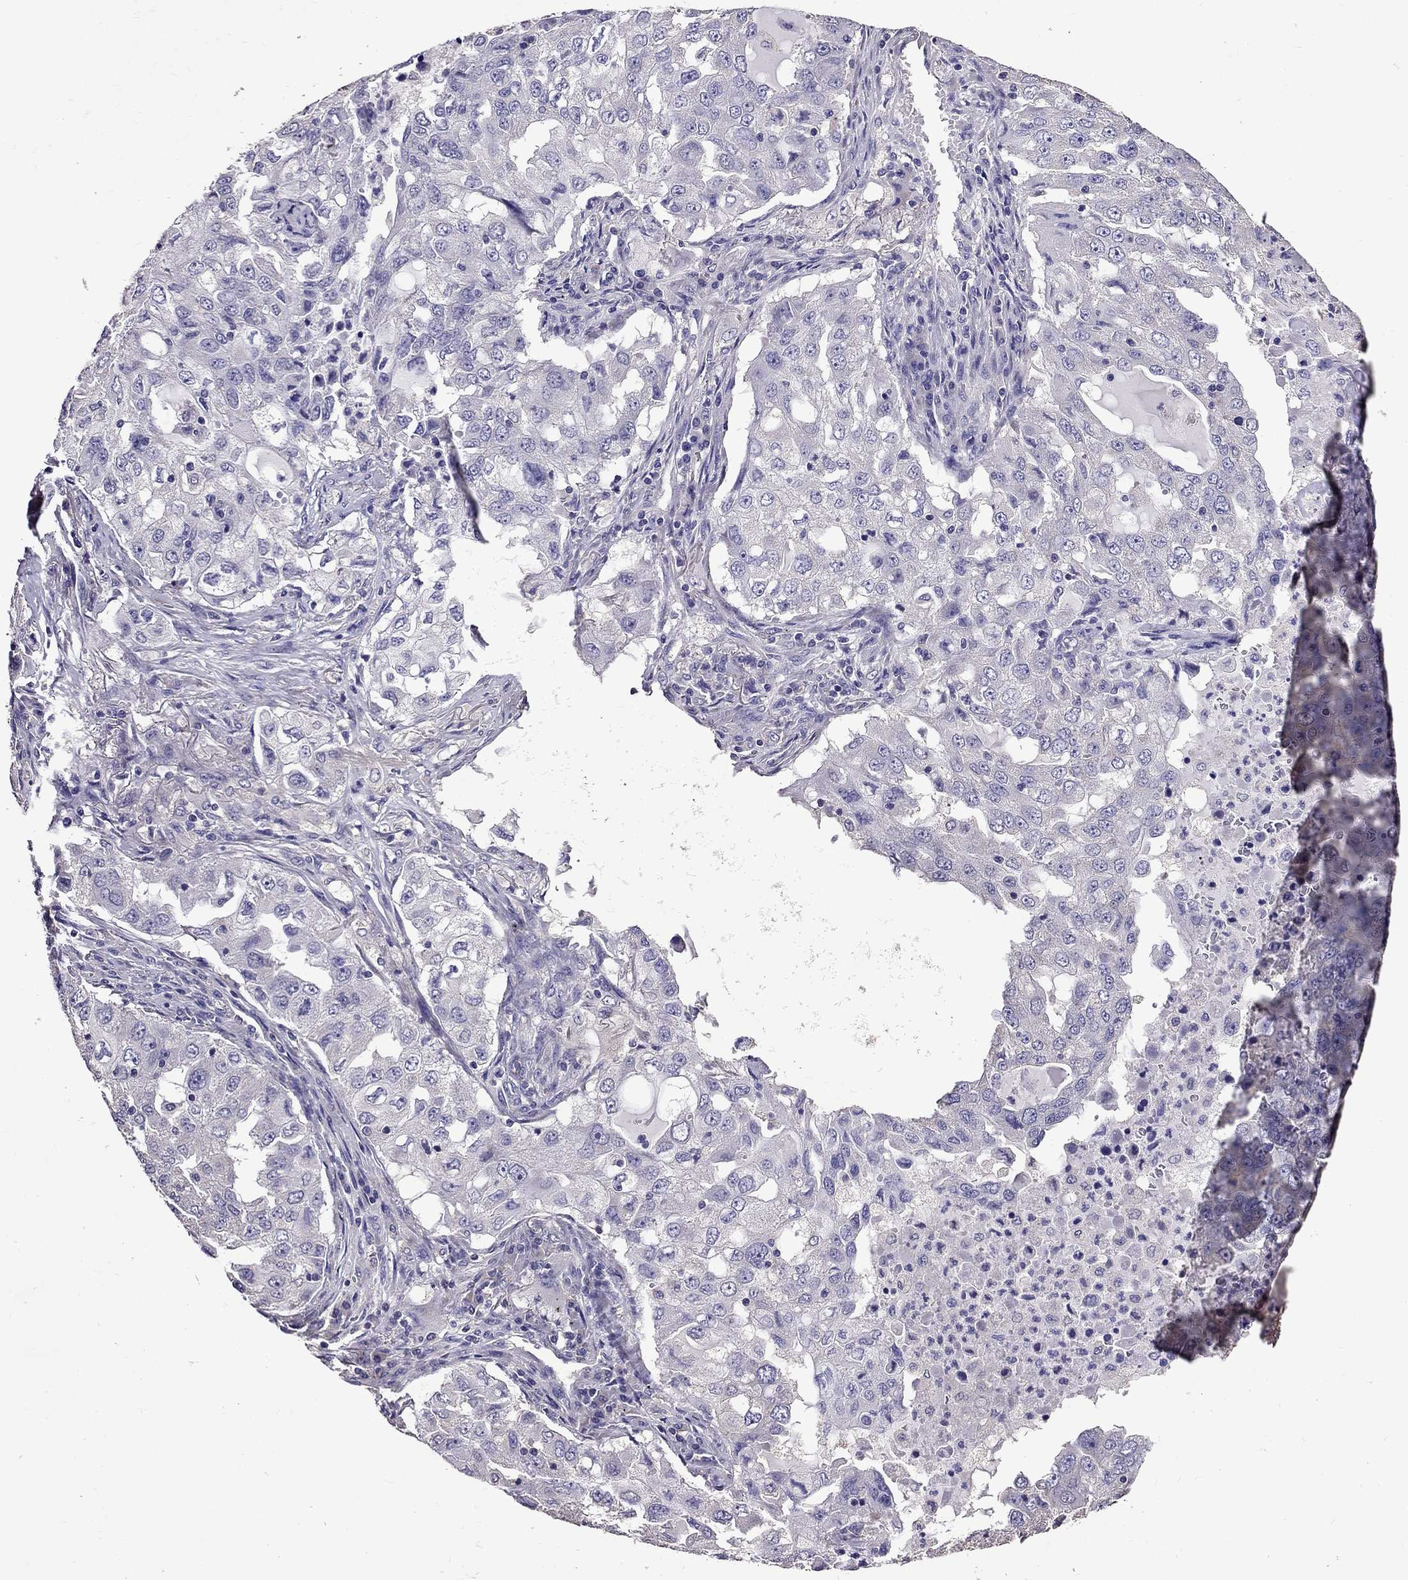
{"staining": {"intensity": "negative", "quantity": "none", "location": "none"}, "tissue": "lung cancer", "cell_type": "Tumor cells", "image_type": "cancer", "snomed": [{"axis": "morphology", "description": "Adenocarcinoma, NOS"}, {"axis": "topography", "description": "Lung"}], "caption": "A high-resolution micrograph shows IHC staining of lung cancer (adenocarcinoma), which displays no significant staining in tumor cells. (Brightfield microscopy of DAB immunohistochemistry (IHC) at high magnification).", "gene": "NKX3-1", "patient": {"sex": "female", "age": 61}}